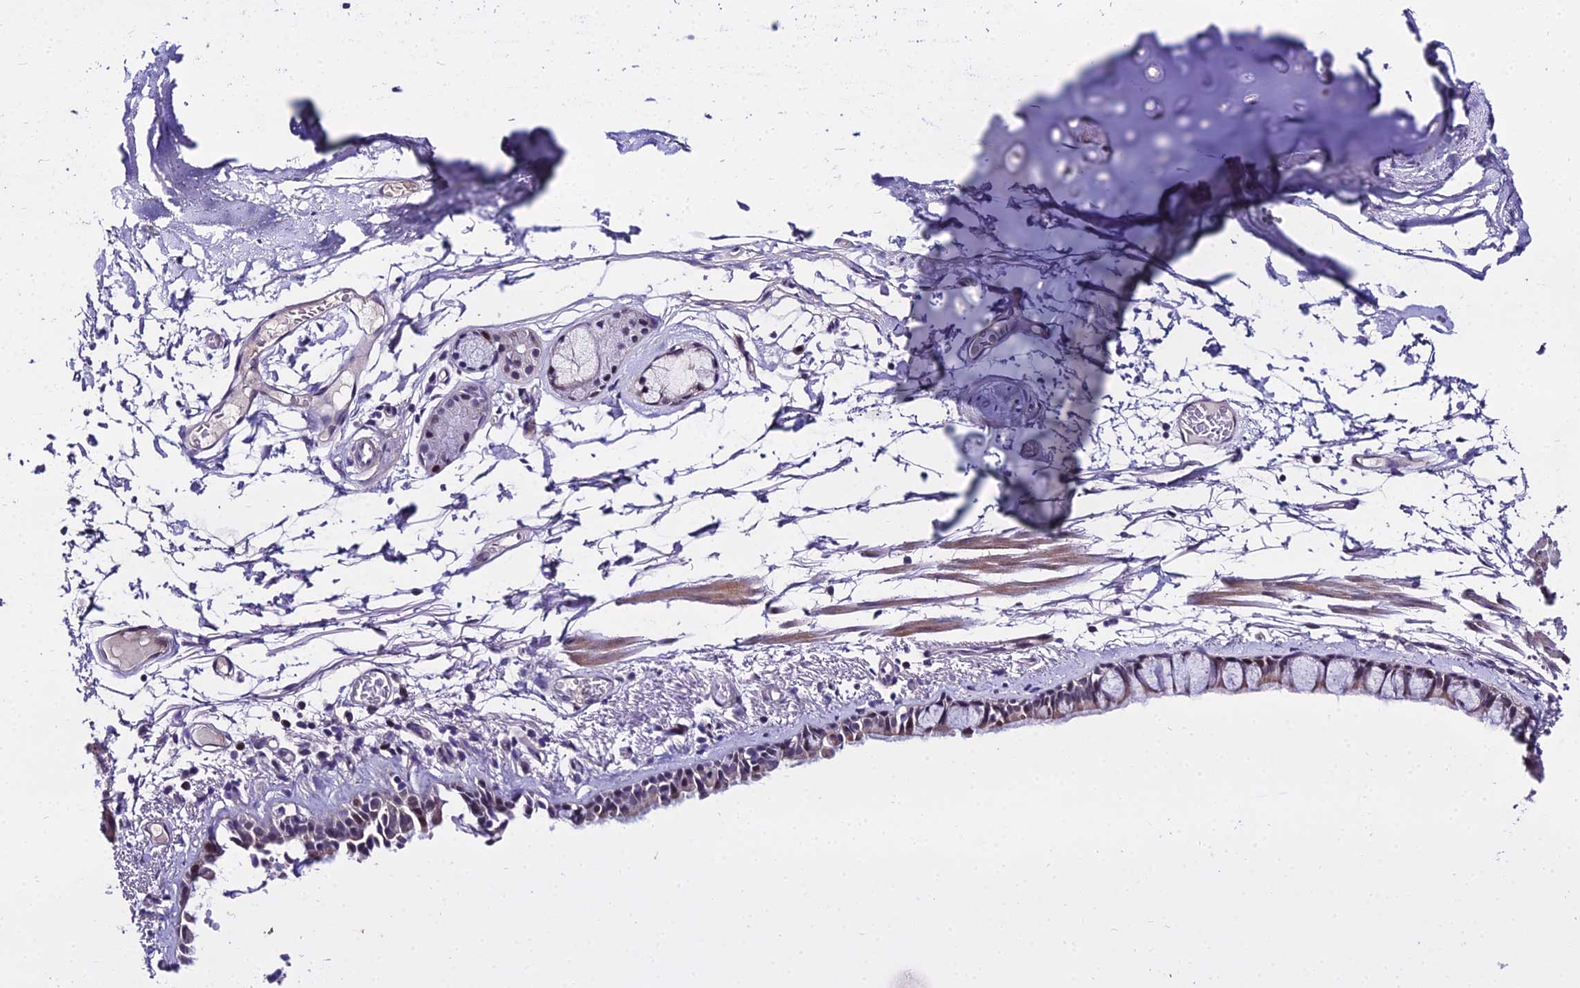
{"staining": {"intensity": "moderate", "quantity": "<25%", "location": "nuclear"}, "tissue": "bronchus", "cell_type": "Respiratory epithelial cells", "image_type": "normal", "snomed": [{"axis": "morphology", "description": "Normal tissue, NOS"}, {"axis": "topography", "description": "Cartilage tissue"}], "caption": "DAB immunohistochemical staining of unremarkable human bronchus exhibits moderate nuclear protein expression in about <25% of respiratory epithelial cells.", "gene": "TRIML2", "patient": {"sex": "male", "age": 63}}